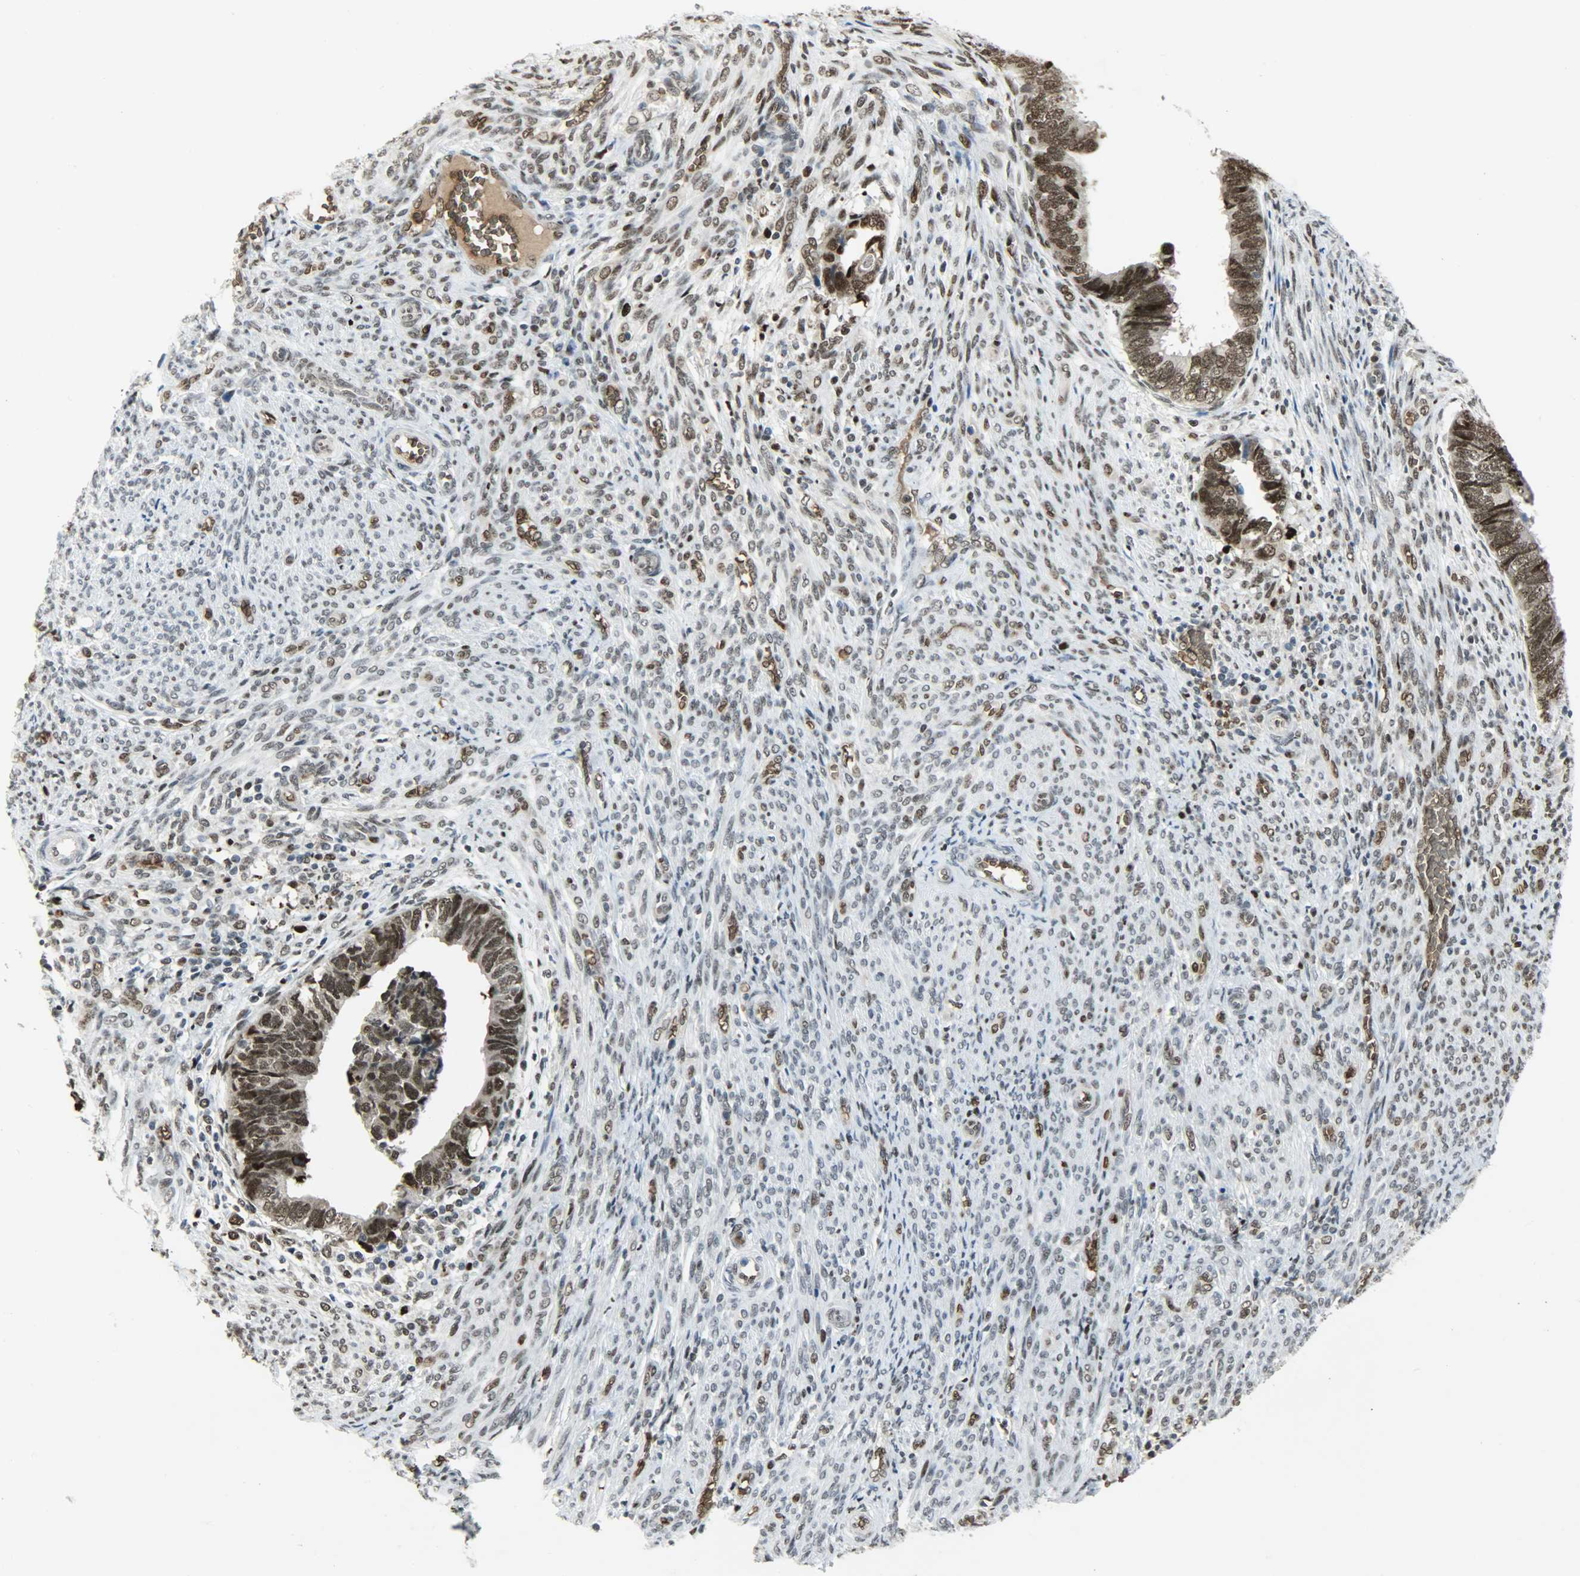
{"staining": {"intensity": "strong", "quantity": ">75%", "location": "nuclear"}, "tissue": "endometrial cancer", "cell_type": "Tumor cells", "image_type": "cancer", "snomed": [{"axis": "morphology", "description": "Adenocarcinoma, NOS"}, {"axis": "topography", "description": "Endometrium"}], "caption": "A photomicrograph showing strong nuclear positivity in approximately >75% of tumor cells in endometrial adenocarcinoma, as visualized by brown immunohistochemical staining.", "gene": "SNAI1", "patient": {"sex": "female", "age": 75}}